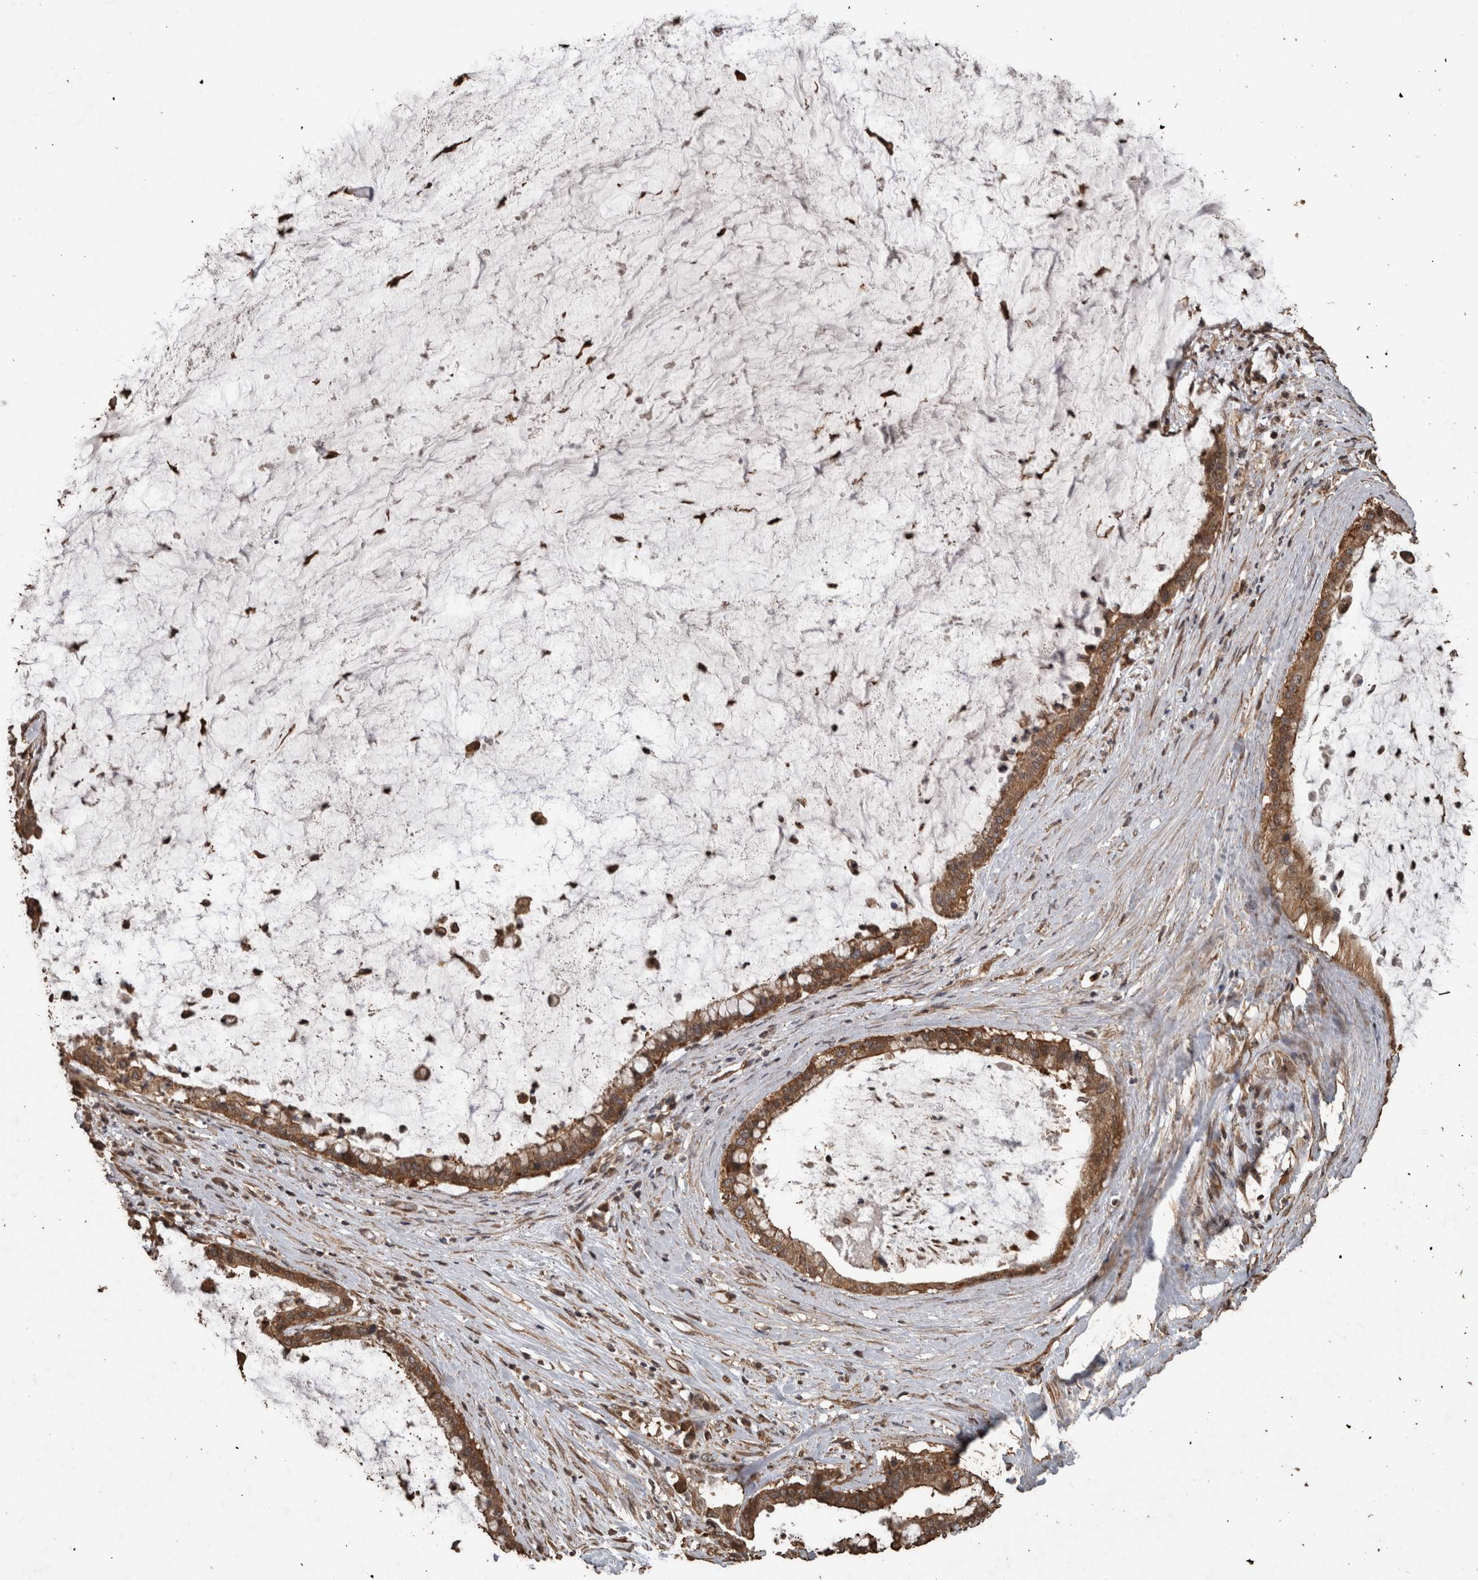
{"staining": {"intensity": "moderate", "quantity": ">75%", "location": "cytoplasmic/membranous"}, "tissue": "pancreatic cancer", "cell_type": "Tumor cells", "image_type": "cancer", "snomed": [{"axis": "morphology", "description": "Adenocarcinoma, NOS"}, {"axis": "topography", "description": "Pancreas"}], "caption": "Adenocarcinoma (pancreatic) tissue exhibits moderate cytoplasmic/membranous positivity in approximately >75% of tumor cells, visualized by immunohistochemistry. (DAB (3,3'-diaminobenzidine) IHC, brown staining for protein, blue staining for nuclei).", "gene": "PINK1", "patient": {"sex": "male", "age": 41}}